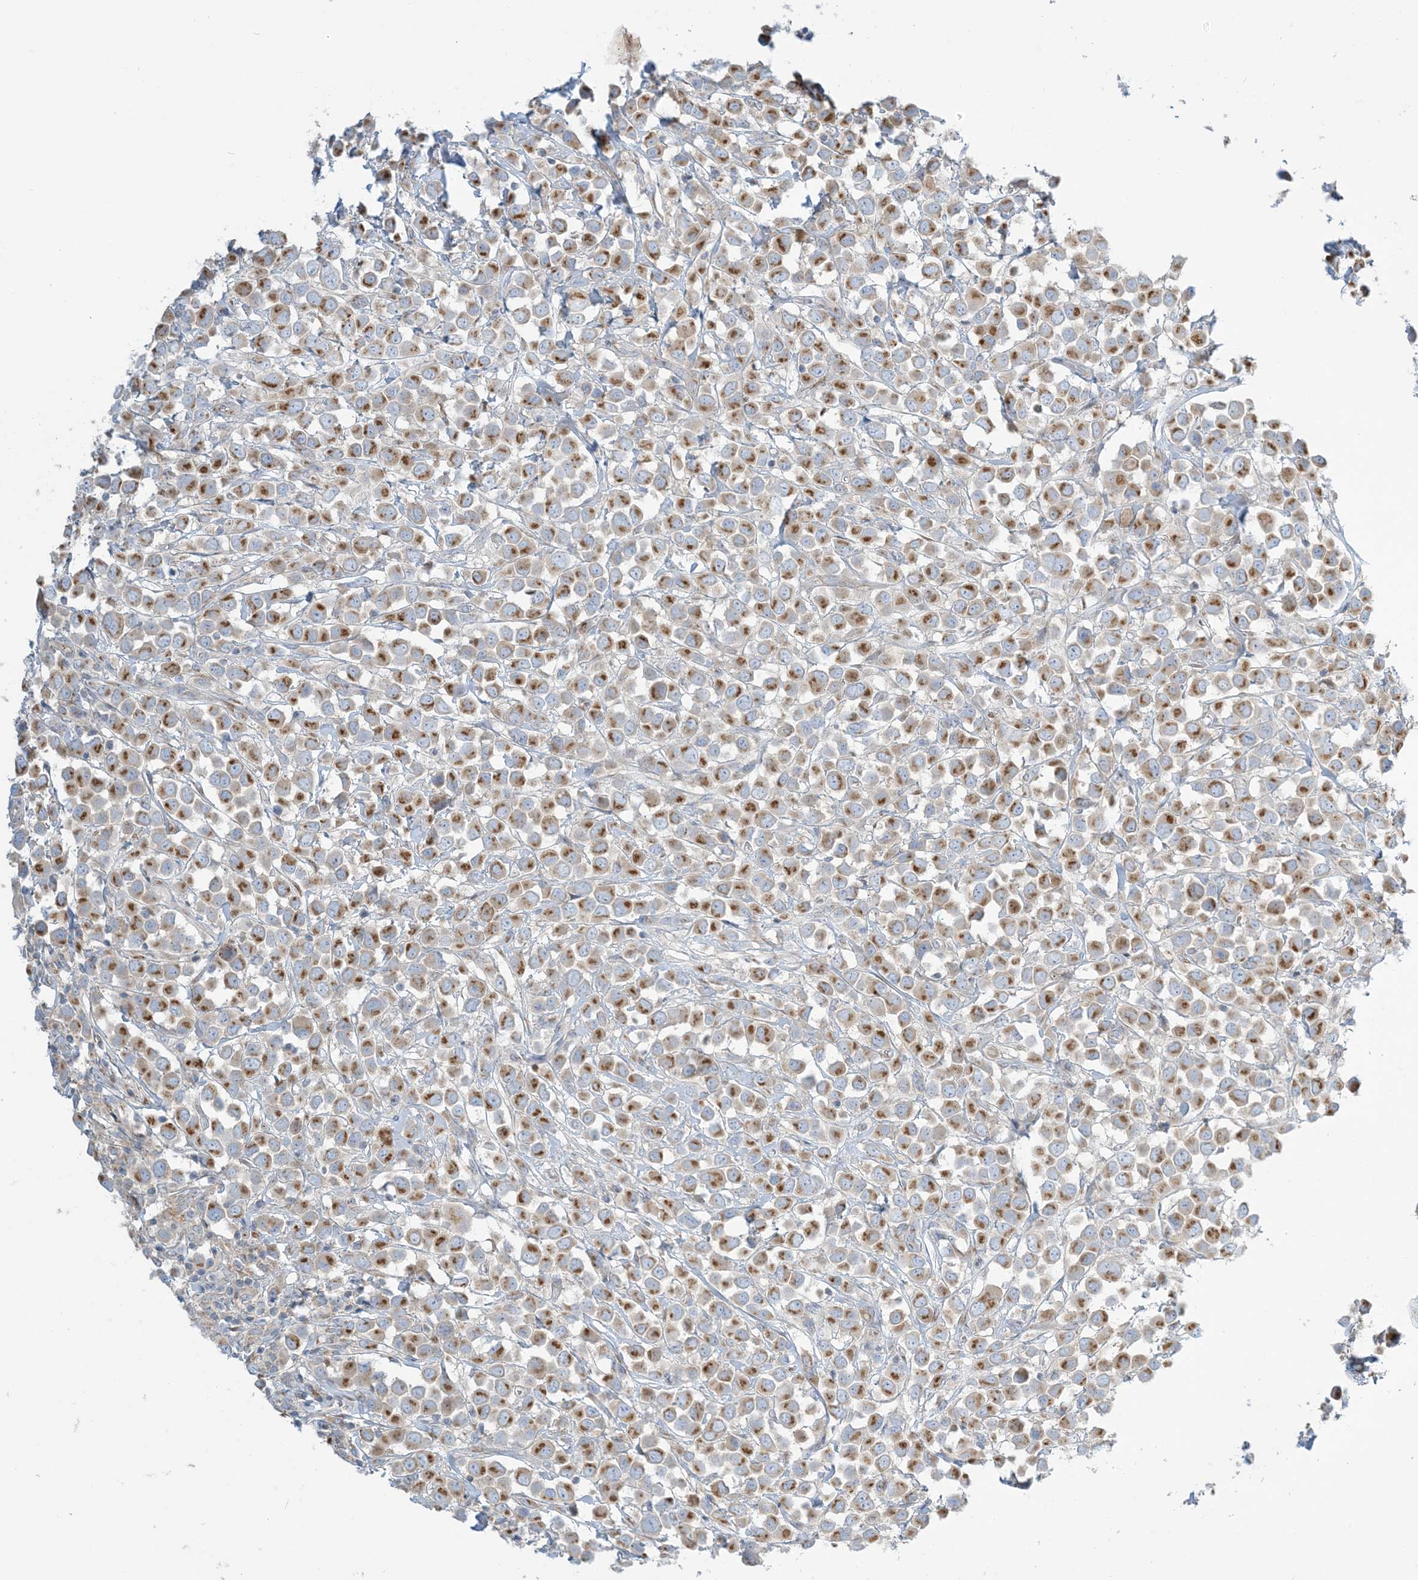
{"staining": {"intensity": "moderate", "quantity": ">75%", "location": "cytoplasmic/membranous"}, "tissue": "breast cancer", "cell_type": "Tumor cells", "image_type": "cancer", "snomed": [{"axis": "morphology", "description": "Duct carcinoma"}, {"axis": "topography", "description": "Breast"}], "caption": "Brown immunohistochemical staining in human breast cancer shows moderate cytoplasmic/membranous expression in approximately >75% of tumor cells. The staining was performed using DAB to visualize the protein expression in brown, while the nuclei were stained in blue with hematoxylin (Magnification: 20x).", "gene": "AFTPH", "patient": {"sex": "female", "age": 61}}